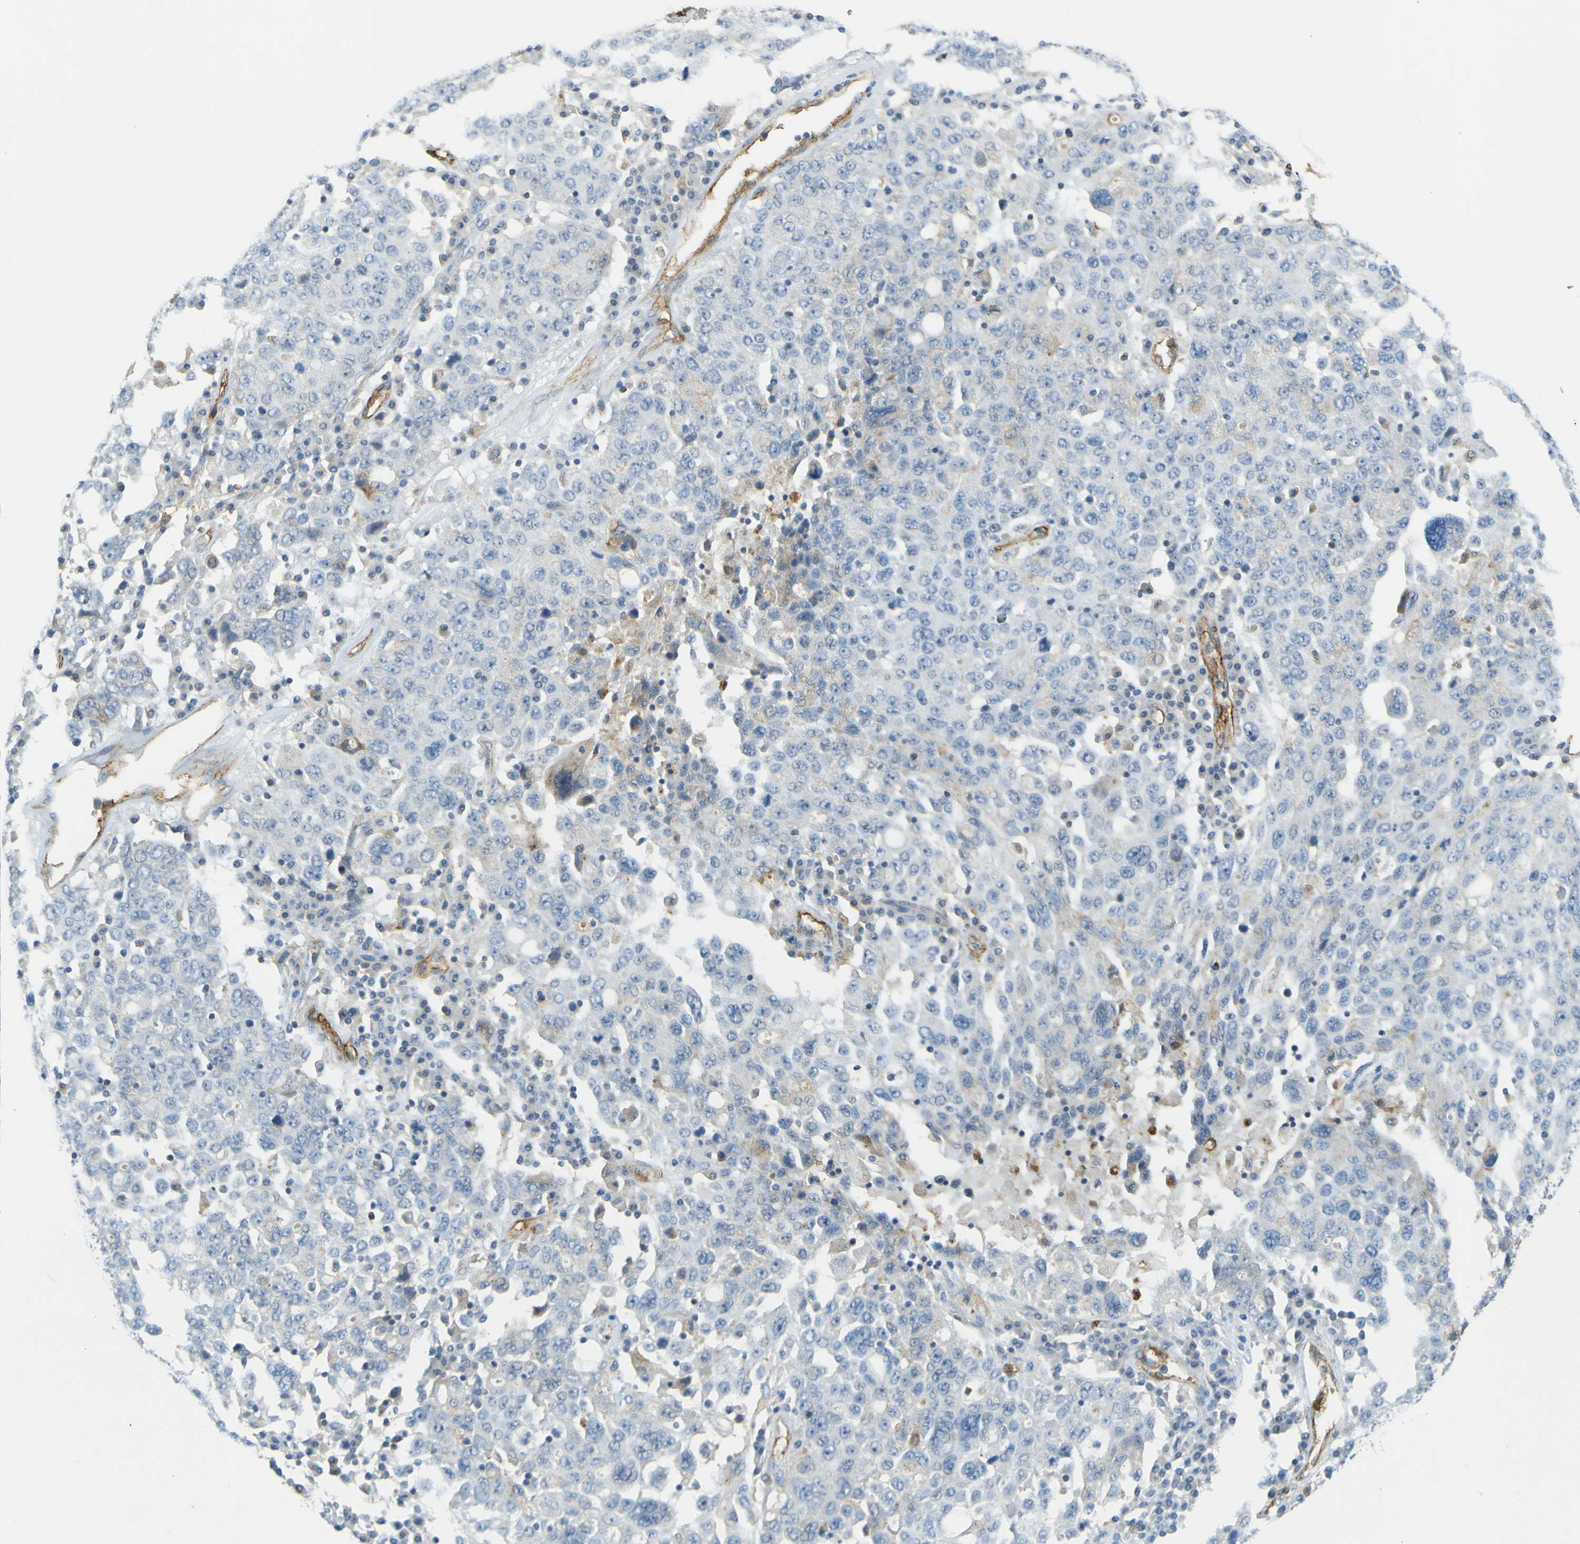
{"staining": {"intensity": "negative", "quantity": "none", "location": "none"}, "tissue": "ovarian cancer", "cell_type": "Tumor cells", "image_type": "cancer", "snomed": [{"axis": "morphology", "description": "Carcinoma, endometroid"}, {"axis": "topography", "description": "Ovary"}], "caption": "This is an immunohistochemistry (IHC) histopathology image of human ovarian cancer. There is no staining in tumor cells.", "gene": "PLXDC1", "patient": {"sex": "female", "age": 62}}